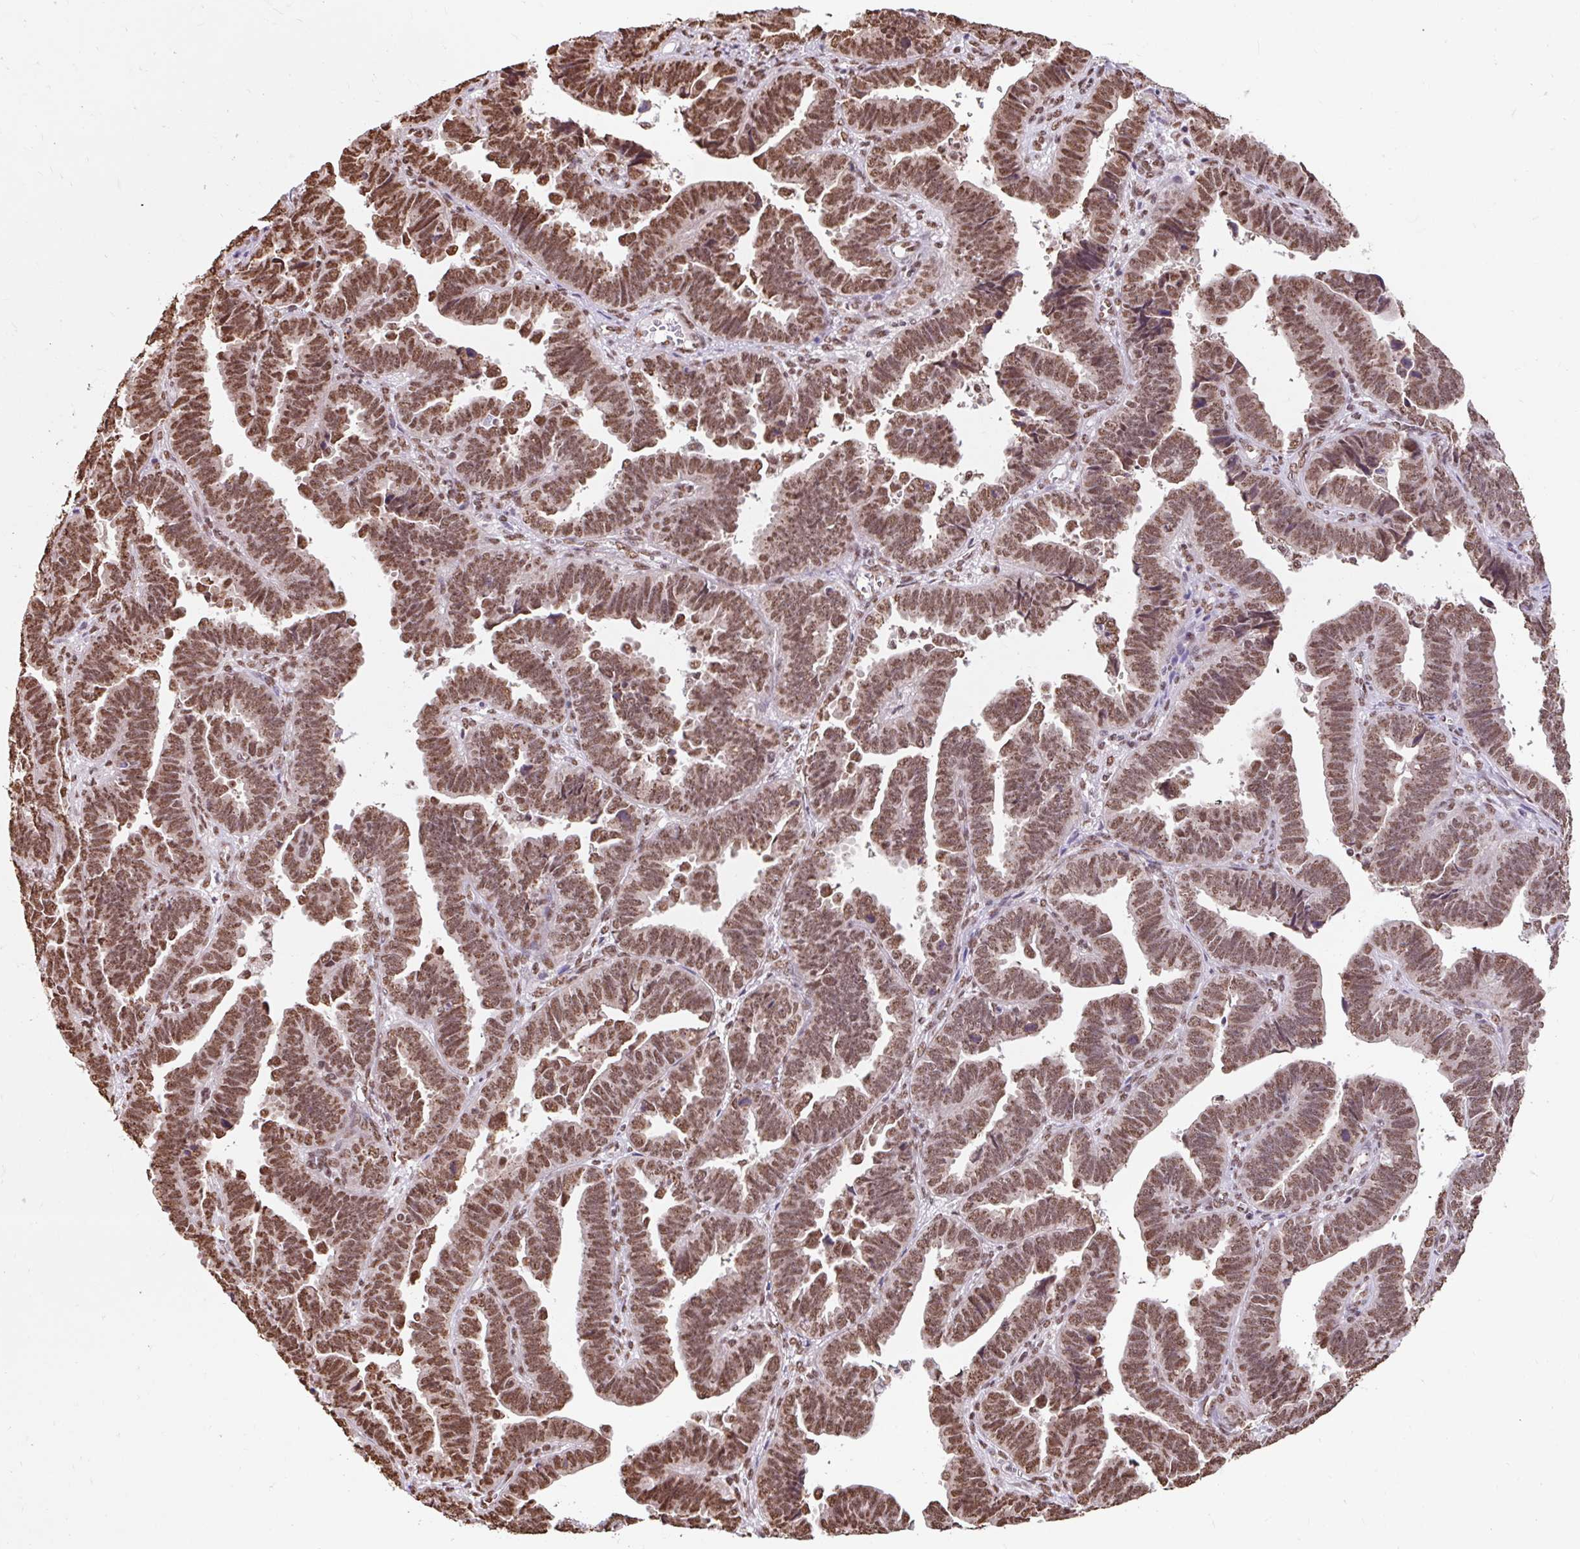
{"staining": {"intensity": "moderate", "quantity": ">75%", "location": "nuclear"}, "tissue": "endometrial cancer", "cell_type": "Tumor cells", "image_type": "cancer", "snomed": [{"axis": "morphology", "description": "Adenocarcinoma, NOS"}, {"axis": "topography", "description": "Endometrium"}], "caption": "Immunohistochemistry (IHC) (DAB (3,3'-diaminobenzidine)) staining of endometrial cancer (adenocarcinoma) exhibits moderate nuclear protein expression in approximately >75% of tumor cells.", "gene": "BICRA", "patient": {"sex": "female", "age": 75}}